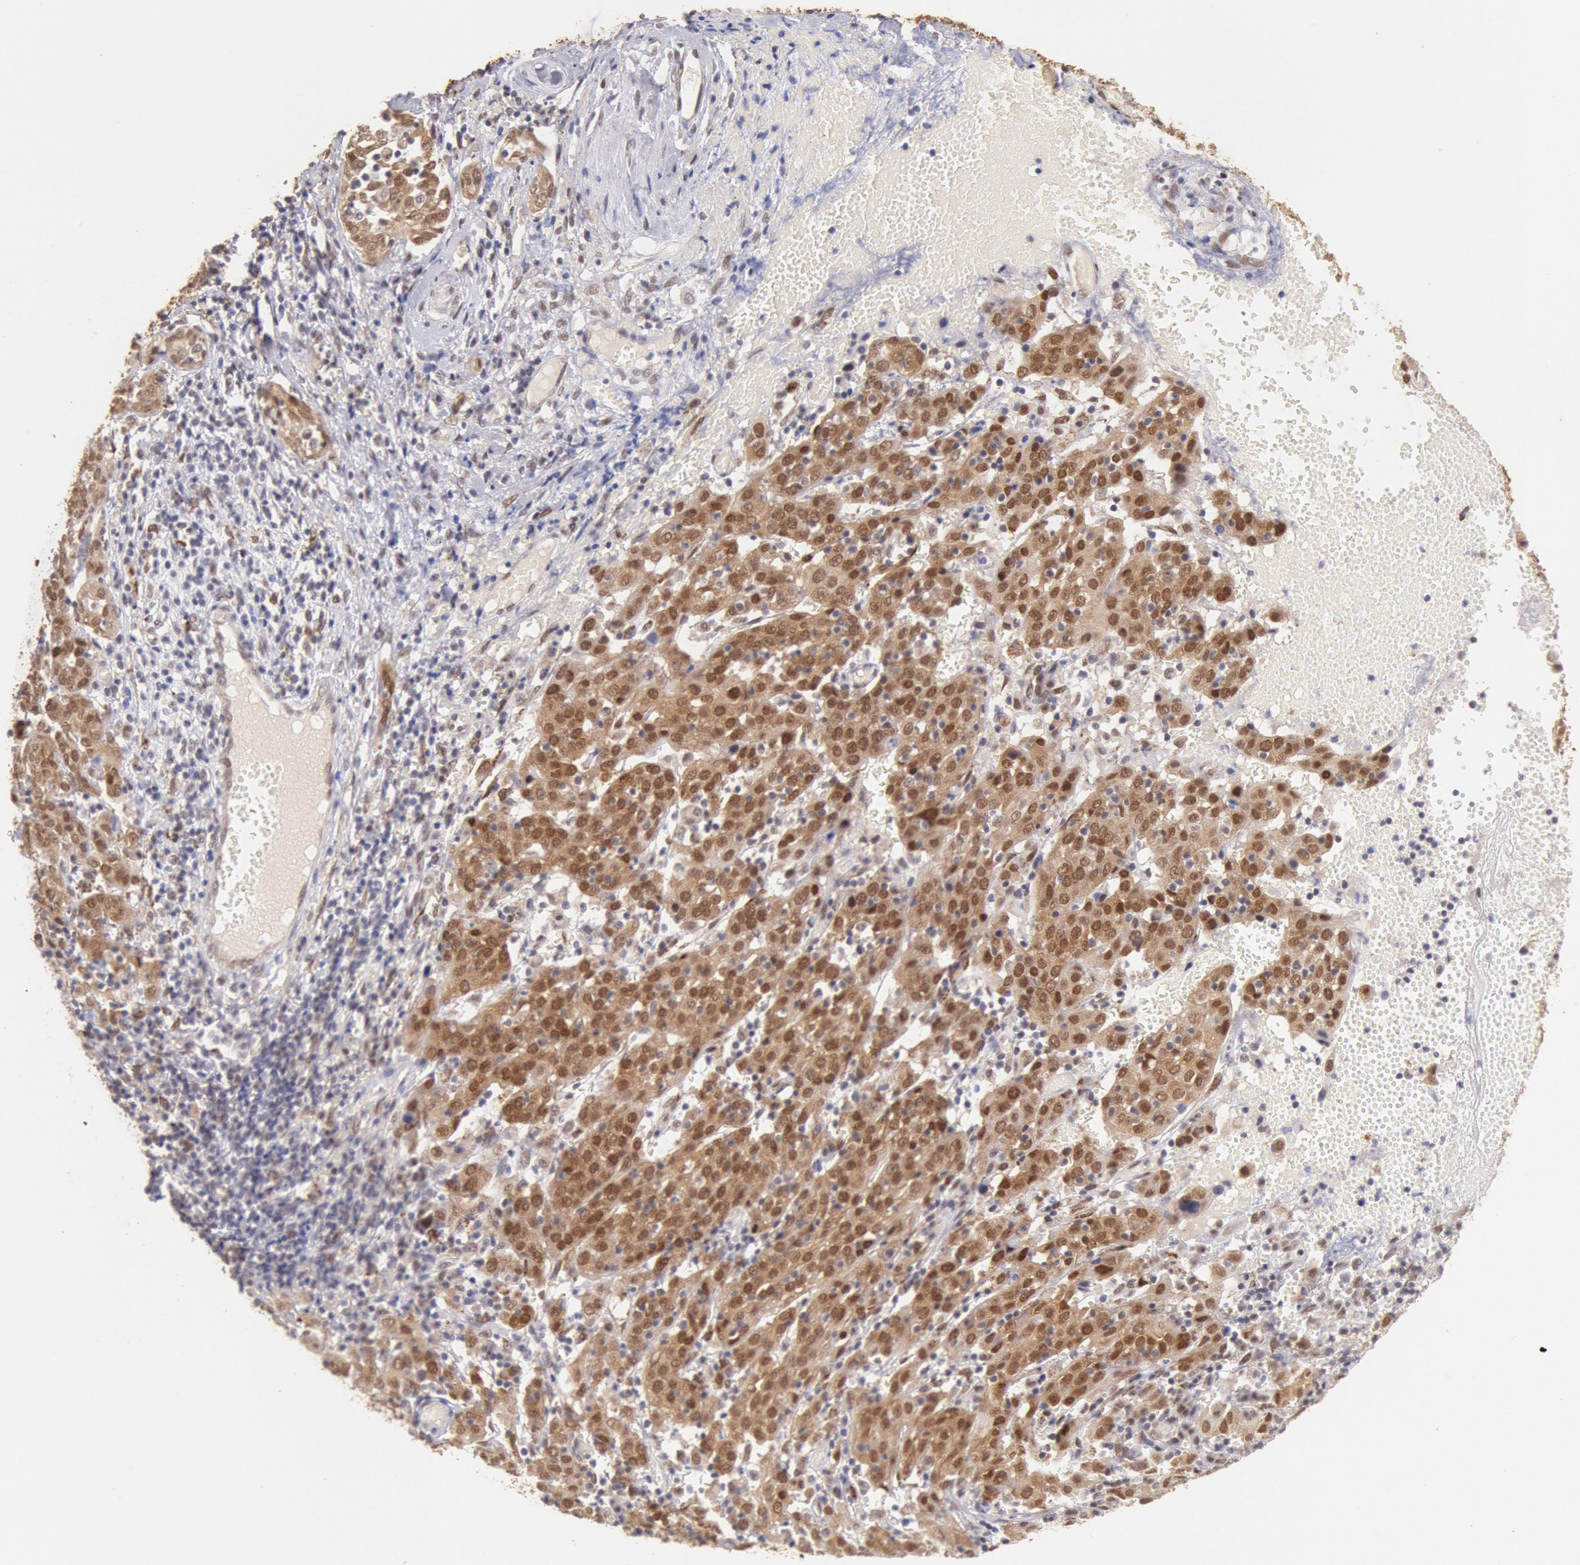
{"staining": {"intensity": "strong", "quantity": ">75%", "location": "cytoplasmic/membranous,nuclear"}, "tissue": "cervical cancer", "cell_type": "Tumor cells", "image_type": "cancer", "snomed": [{"axis": "morphology", "description": "Normal tissue, NOS"}, {"axis": "morphology", "description": "Squamous cell carcinoma, NOS"}, {"axis": "topography", "description": "Cervix"}], "caption": "Squamous cell carcinoma (cervical) stained with DAB (3,3'-diaminobenzidine) immunohistochemistry (IHC) reveals high levels of strong cytoplasmic/membranous and nuclear expression in approximately >75% of tumor cells. (DAB (3,3'-diaminobenzidine) IHC, brown staining for protein, blue staining for nuclei).", "gene": "CDKN2B", "patient": {"sex": "female", "age": 67}}